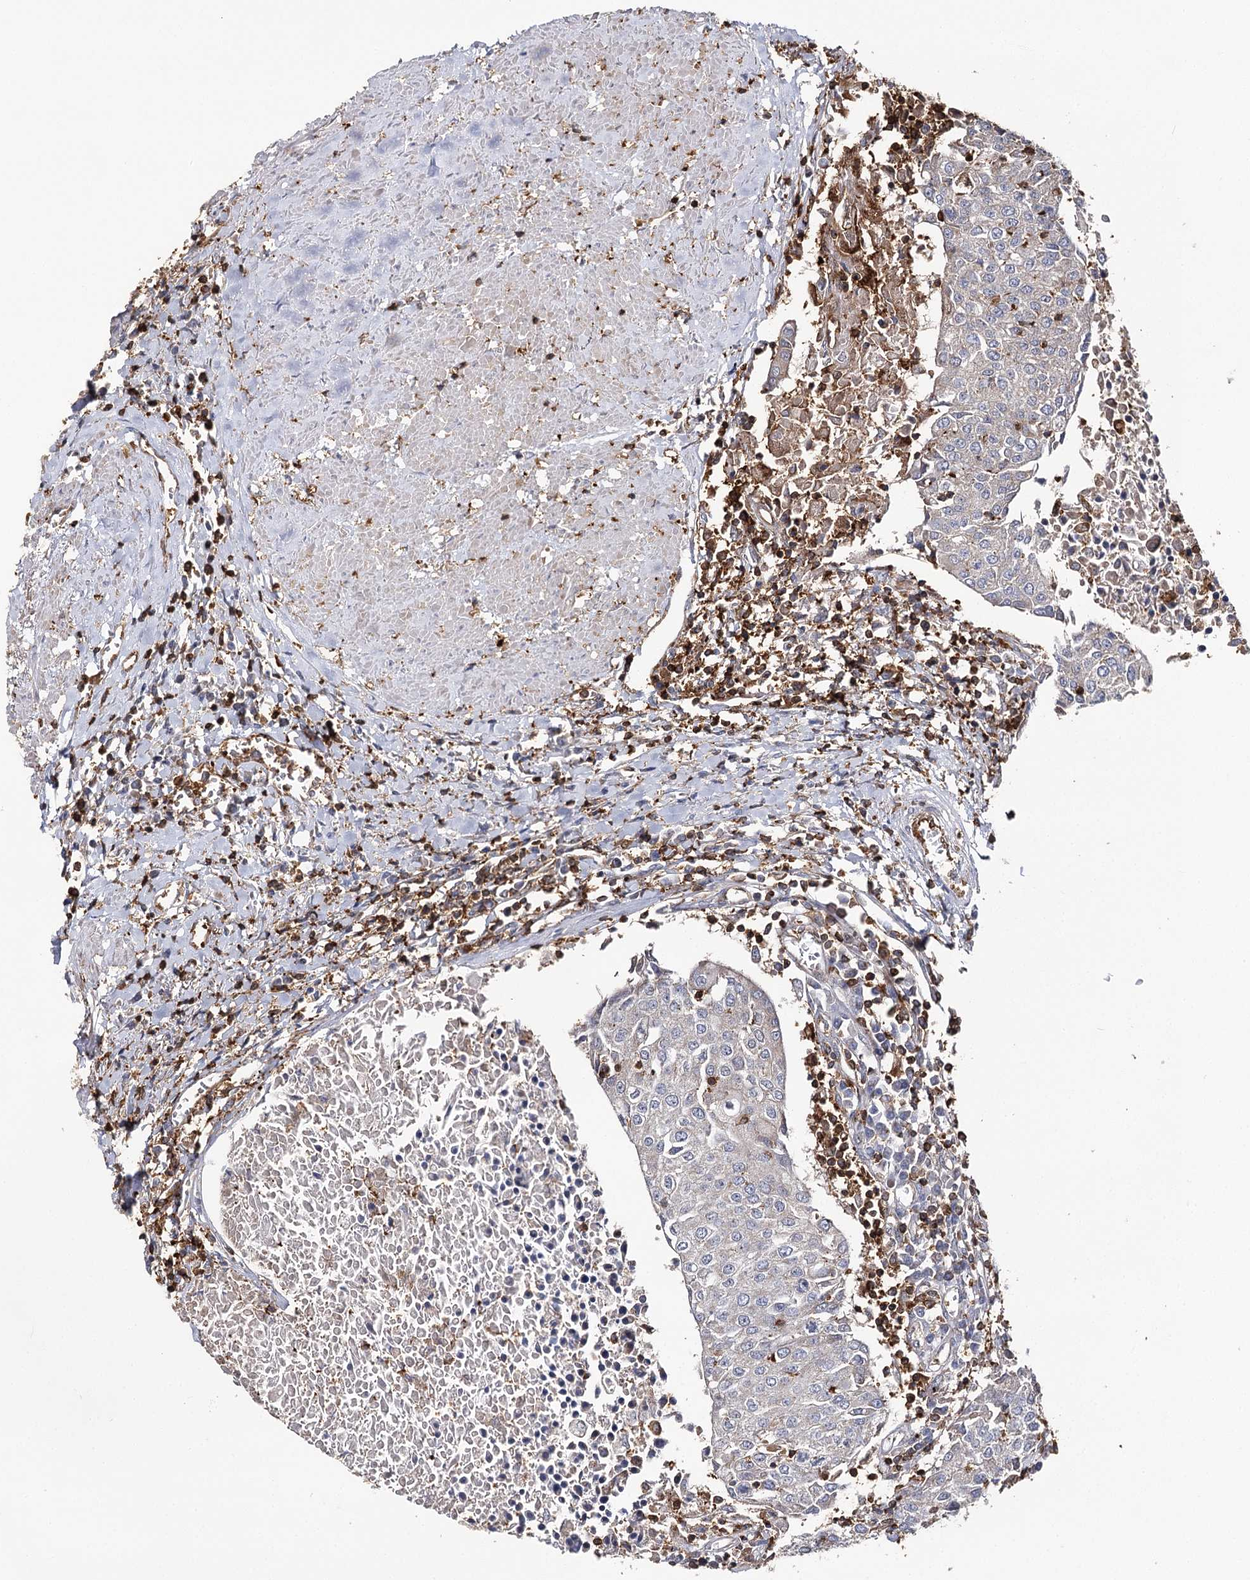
{"staining": {"intensity": "negative", "quantity": "none", "location": "none"}, "tissue": "urothelial cancer", "cell_type": "Tumor cells", "image_type": "cancer", "snomed": [{"axis": "morphology", "description": "Urothelial carcinoma, High grade"}, {"axis": "topography", "description": "Urinary bladder"}], "caption": "Immunohistochemistry of human urothelial carcinoma (high-grade) displays no expression in tumor cells. (DAB immunohistochemistry with hematoxylin counter stain).", "gene": "SEC24B", "patient": {"sex": "female", "age": 85}}